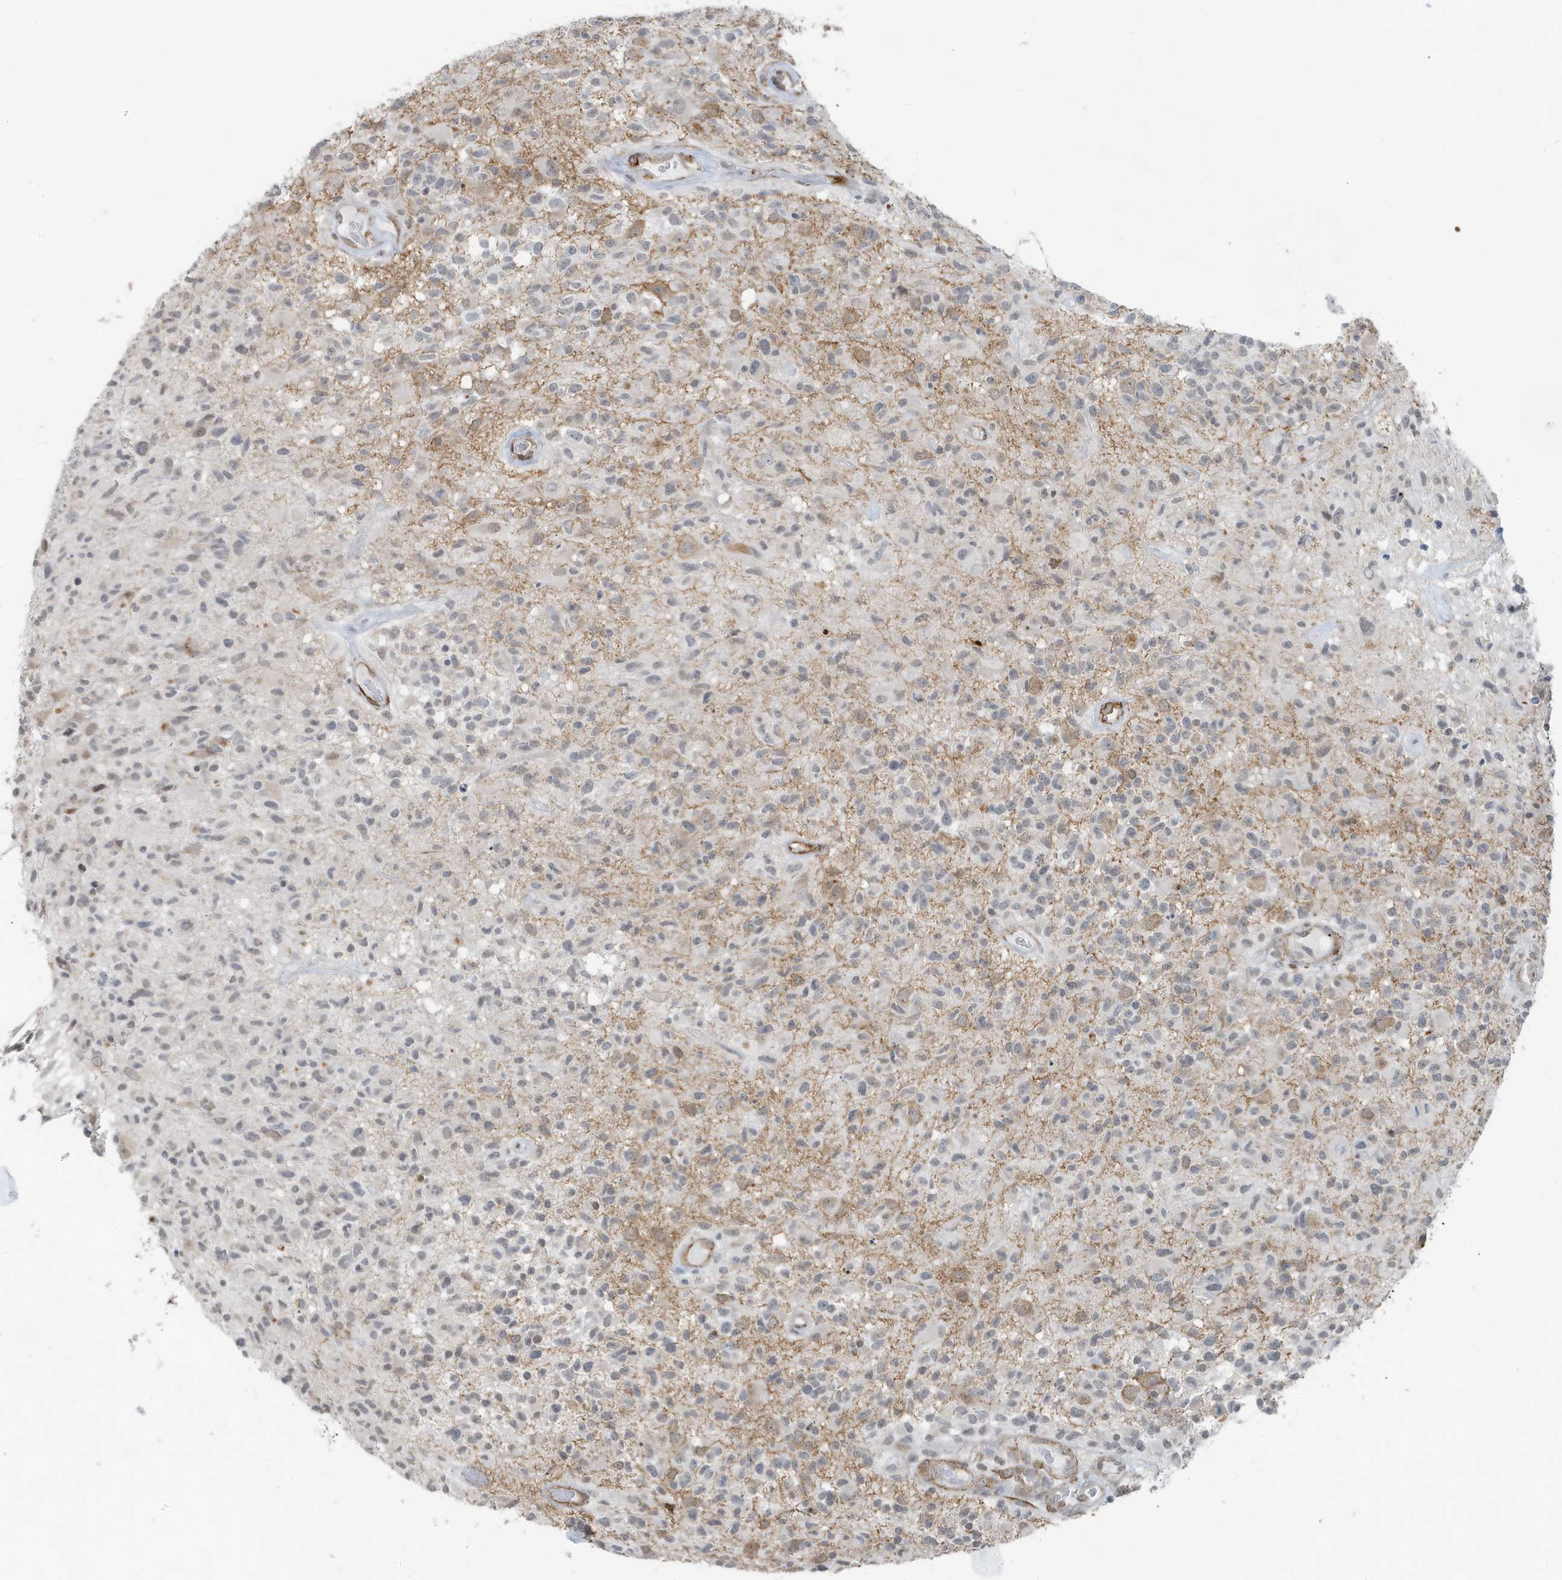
{"staining": {"intensity": "negative", "quantity": "none", "location": "none"}, "tissue": "glioma", "cell_type": "Tumor cells", "image_type": "cancer", "snomed": [{"axis": "morphology", "description": "Glioma, malignant, High grade"}, {"axis": "morphology", "description": "Glioblastoma, NOS"}, {"axis": "topography", "description": "Brain"}], "caption": "The photomicrograph shows no significant expression in tumor cells of glioma.", "gene": "CHCHD4", "patient": {"sex": "male", "age": 60}}